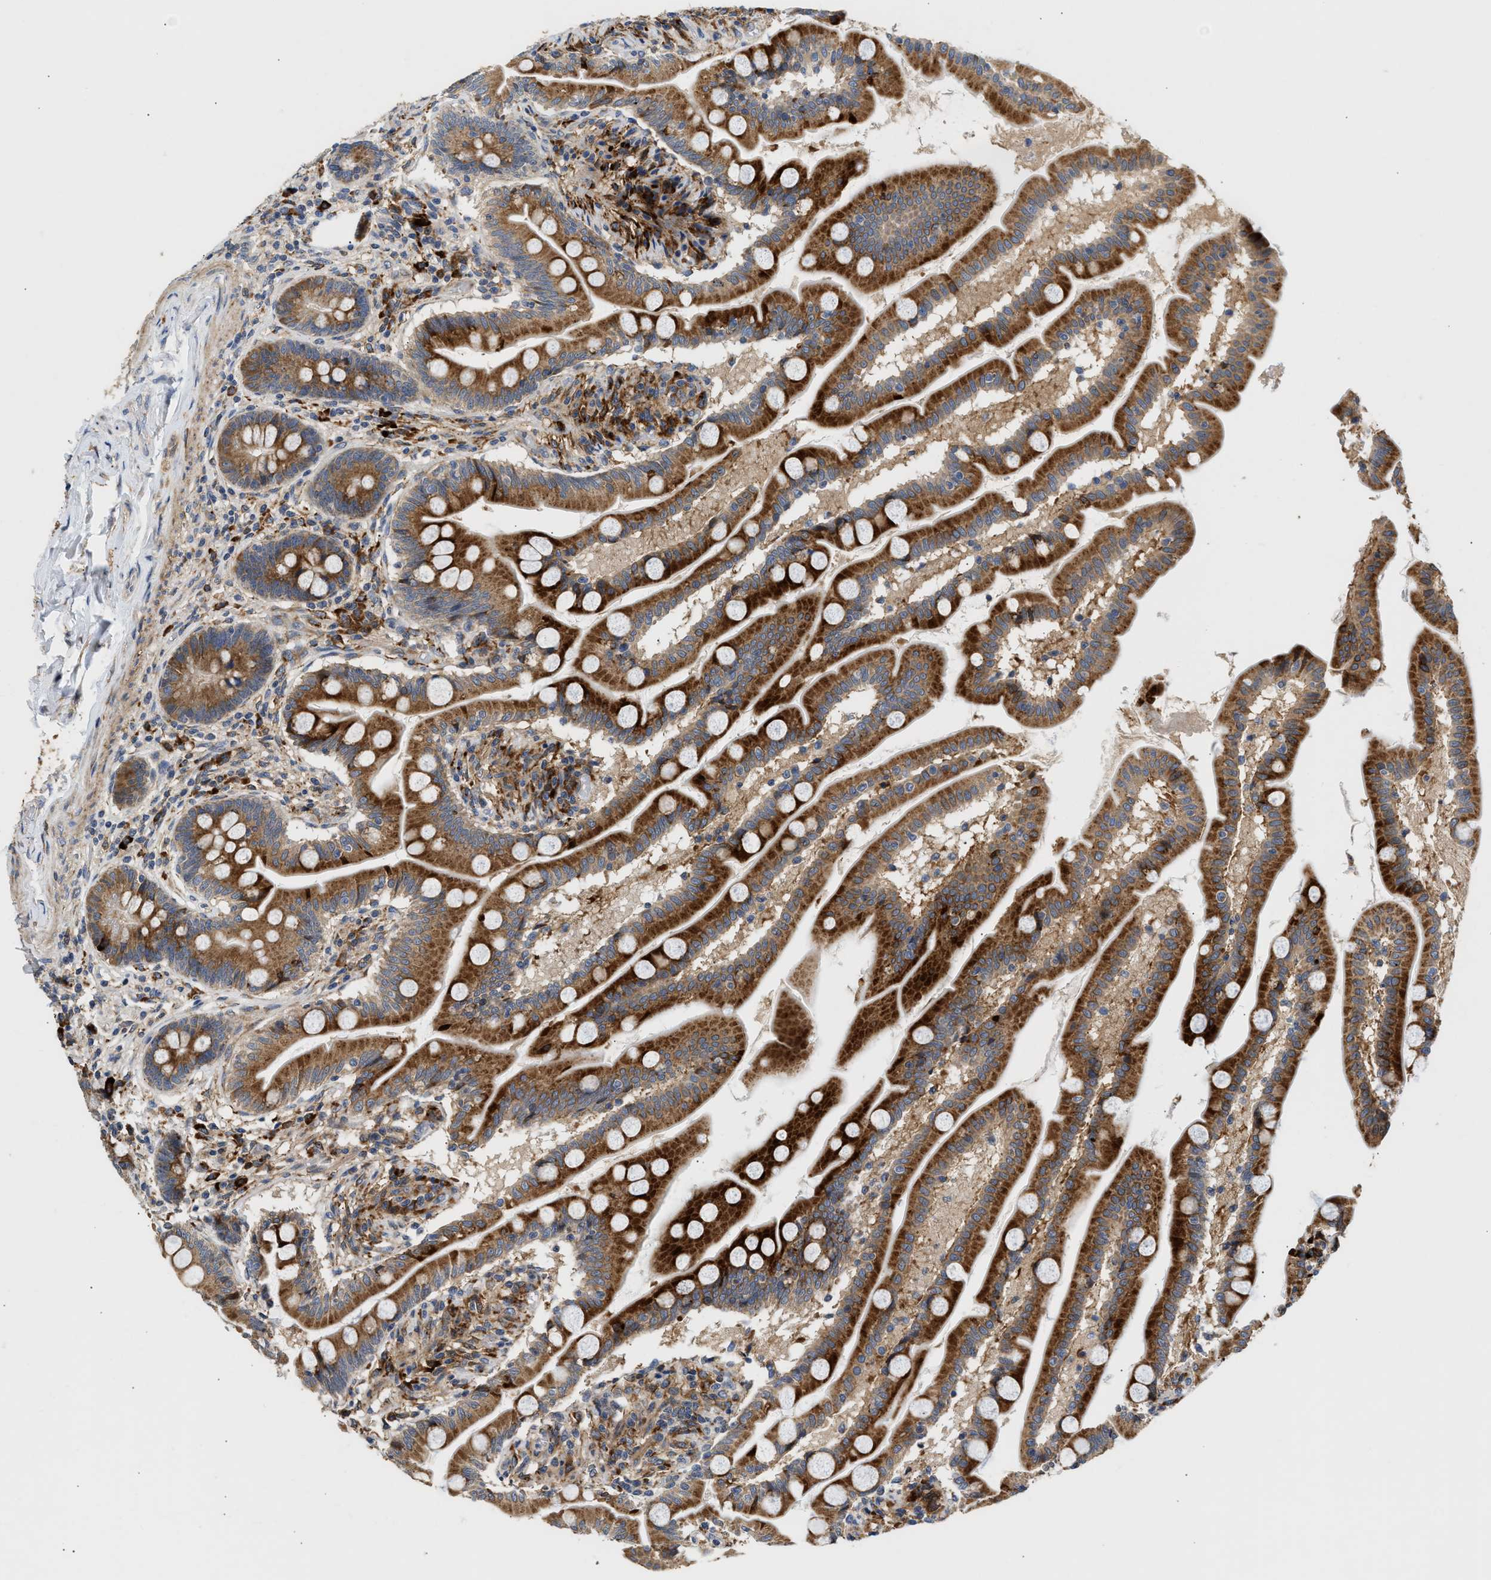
{"staining": {"intensity": "strong", "quantity": ">75%", "location": "cytoplasmic/membranous"}, "tissue": "small intestine", "cell_type": "Glandular cells", "image_type": "normal", "snomed": [{"axis": "morphology", "description": "Normal tissue, NOS"}, {"axis": "topography", "description": "Small intestine"}], "caption": "Immunohistochemistry (IHC) (DAB) staining of unremarkable human small intestine reveals strong cytoplasmic/membranous protein staining in approximately >75% of glandular cells. Nuclei are stained in blue.", "gene": "AMZ1", "patient": {"sex": "female", "age": 56}}